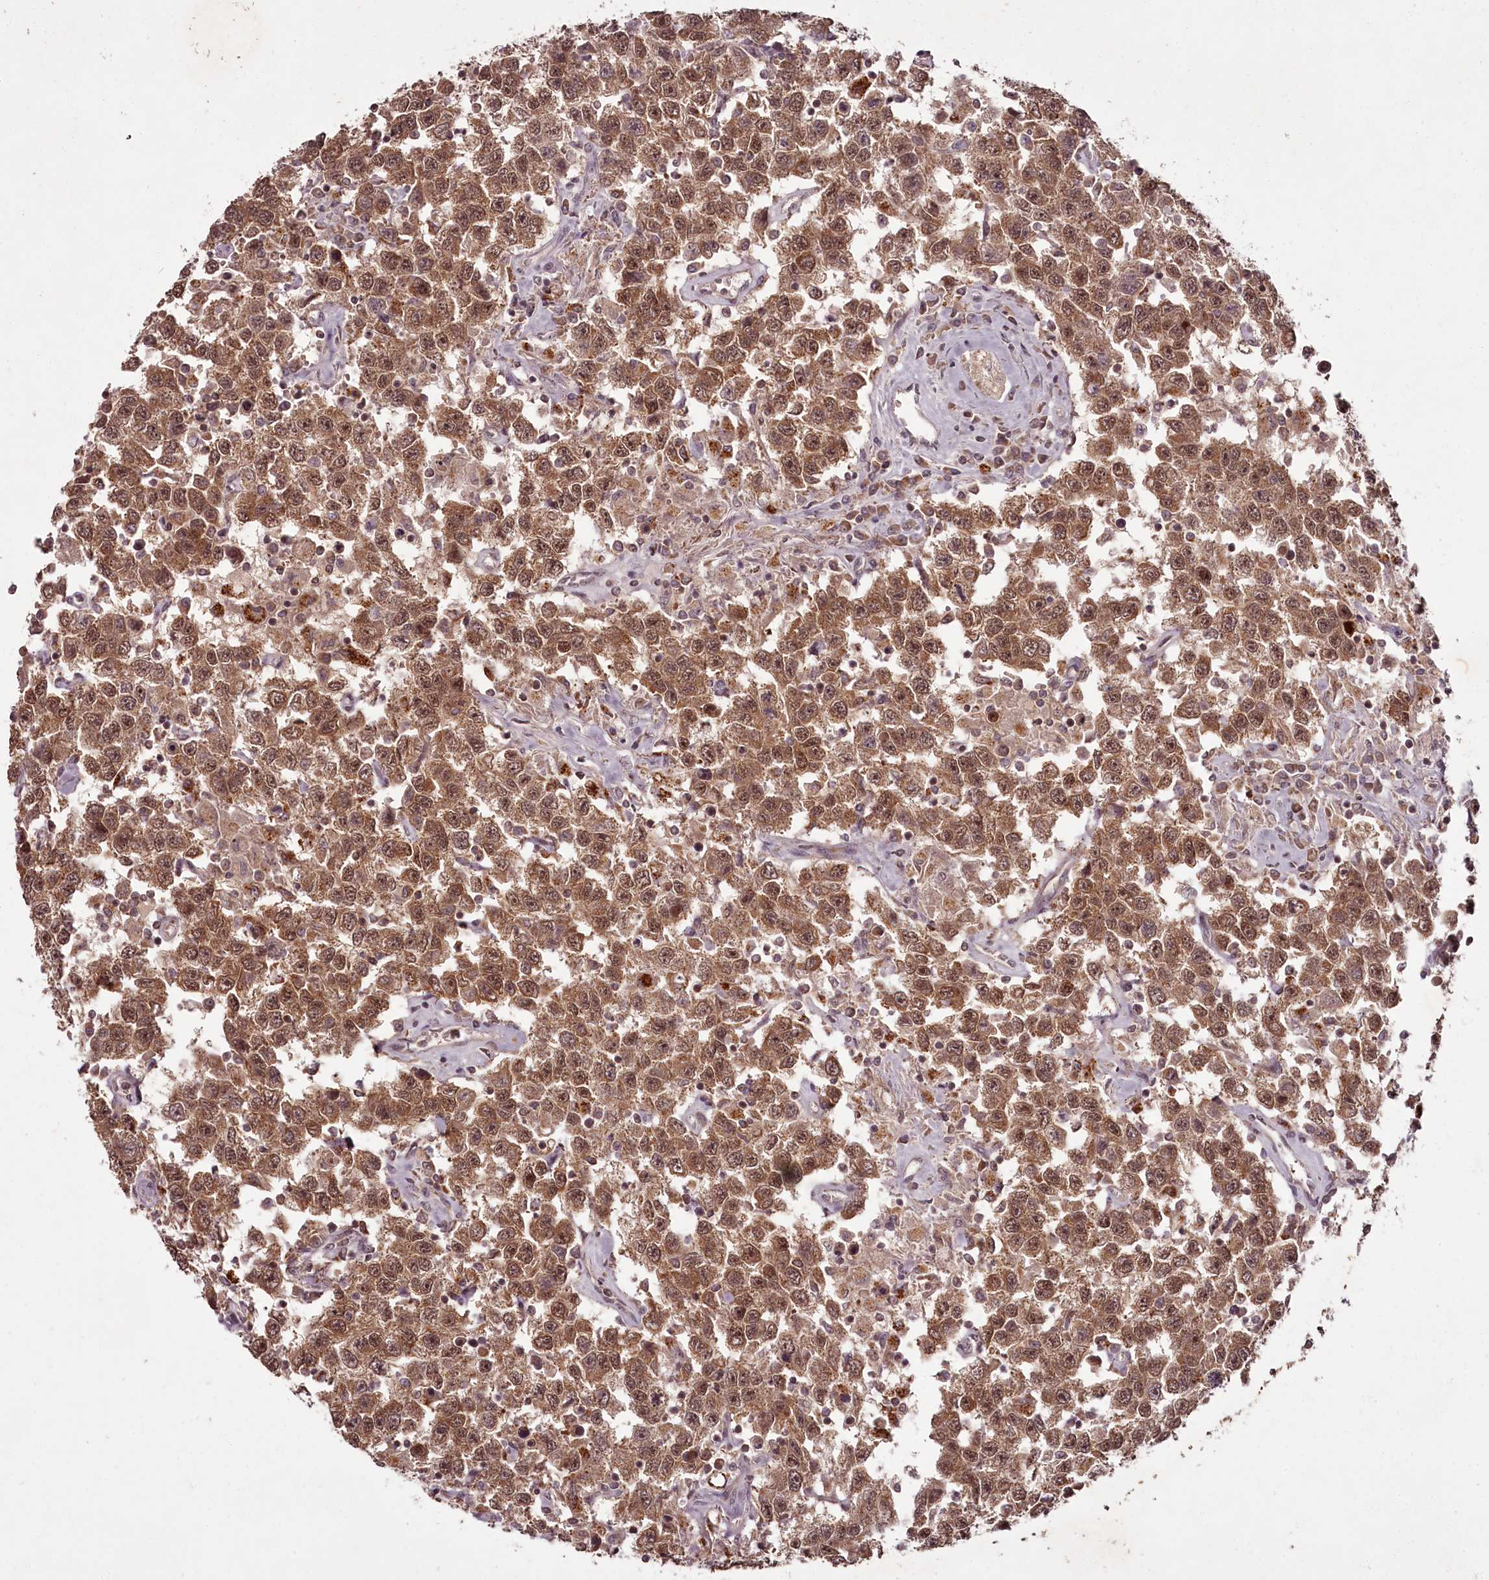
{"staining": {"intensity": "moderate", "quantity": ">75%", "location": "cytoplasmic/membranous,nuclear"}, "tissue": "testis cancer", "cell_type": "Tumor cells", "image_type": "cancer", "snomed": [{"axis": "morphology", "description": "Seminoma, NOS"}, {"axis": "topography", "description": "Testis"}], "caption": "Testis seminoma tissue demonstrates moderate cytoplasmic/membranous and nuclear positivity in about >75% of tumor cells, visualized by immunohistochemistry.", "gene": "PCBP2", "patient": {"sex": "male", "age": 41}}